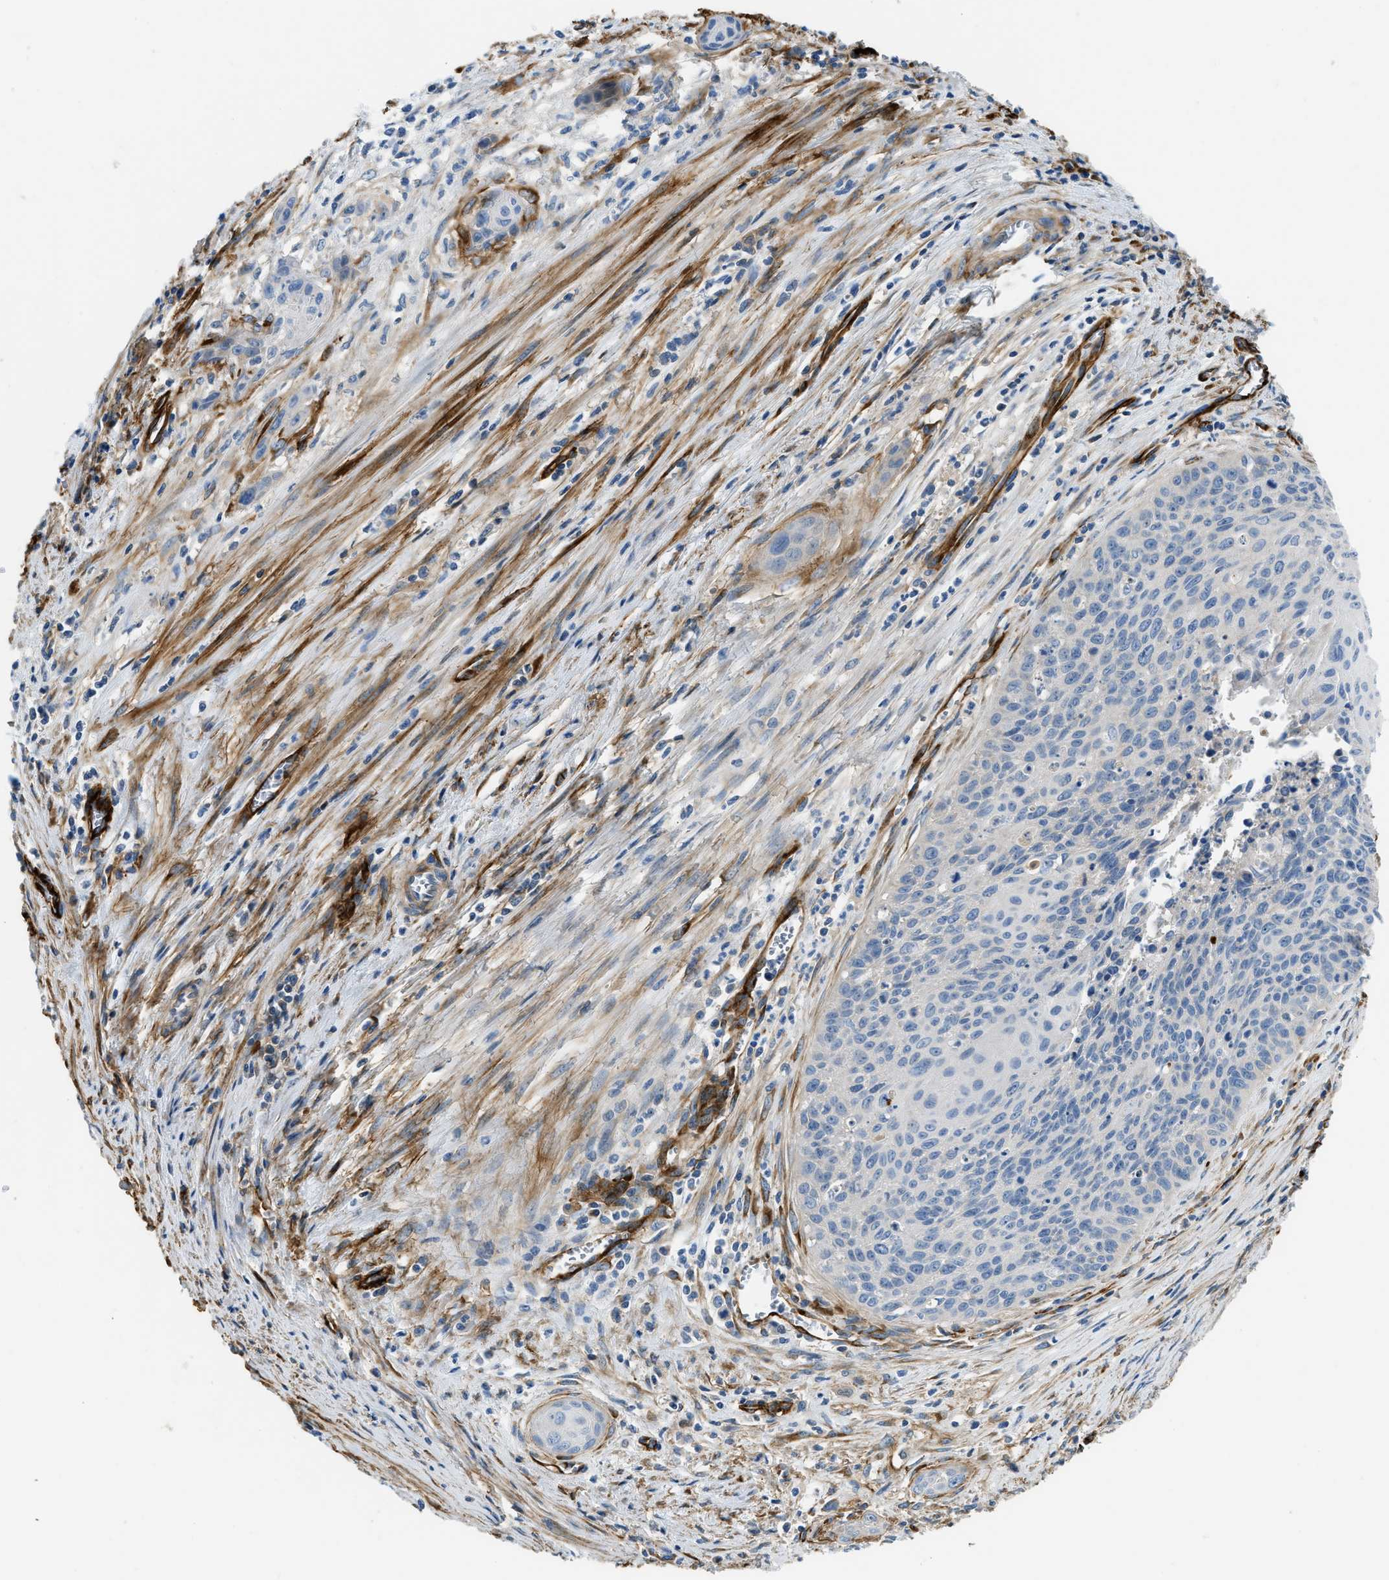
{"staining": {"intensity": "negative", "quantity": "none", "location": "none"}, "tissue": "cervical cancer", "cell_type": "Tumor cells", "image_type": "cancer", "snomed": [{"axis": "morphology", "description": "Squamous cell carcinoma, NOS"}, {"axis": "topography", "description": "Cervix"}], "caption": "High power microscopy micrograph of an IHC histopathology image of cervical cancer, revealing no significant staining in tumor cells.", "gene": "COL15A1", "patient": {"sex": "female", "age": 55}}